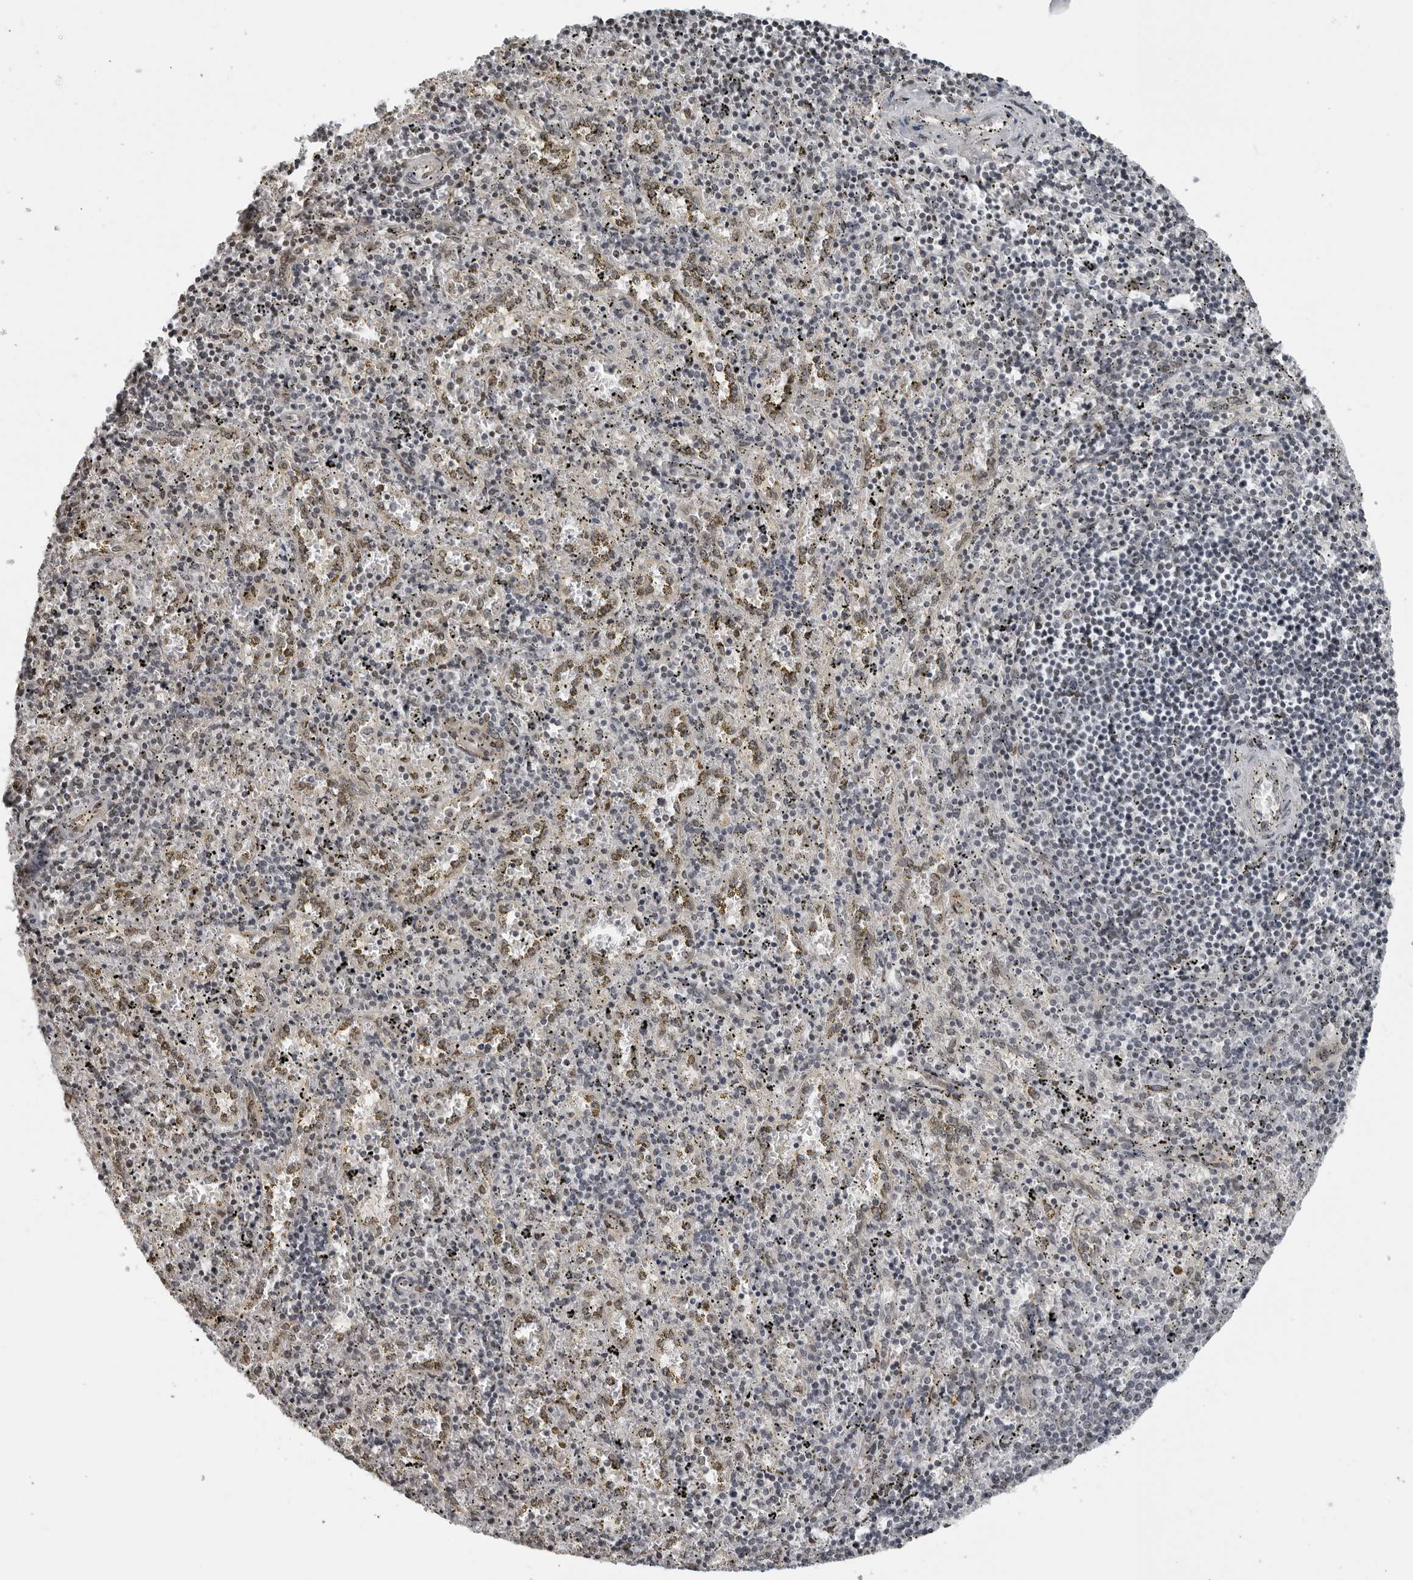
{"staining": {"intensity": "negative", "quantity": "none", "location": "none"}, "tissue": "spleen", "cell_type": "Cells in red pulp", "image_type": "normal", "snomed": [{"axis": "morphology", "description": "Normal tissue, NOS"}, {"axis": "topography", "description": "Spleen"}], "caption": "High power microscopy photomicrograph of an IHC histopathology image of benign spleen, revealing no significant staining in cells in red pulp. (Immunohistochemistry (ihc), brightfield microscopy, high magnification).", "gene": "MAF", "patient": {"sex": "male", "age": 11}}